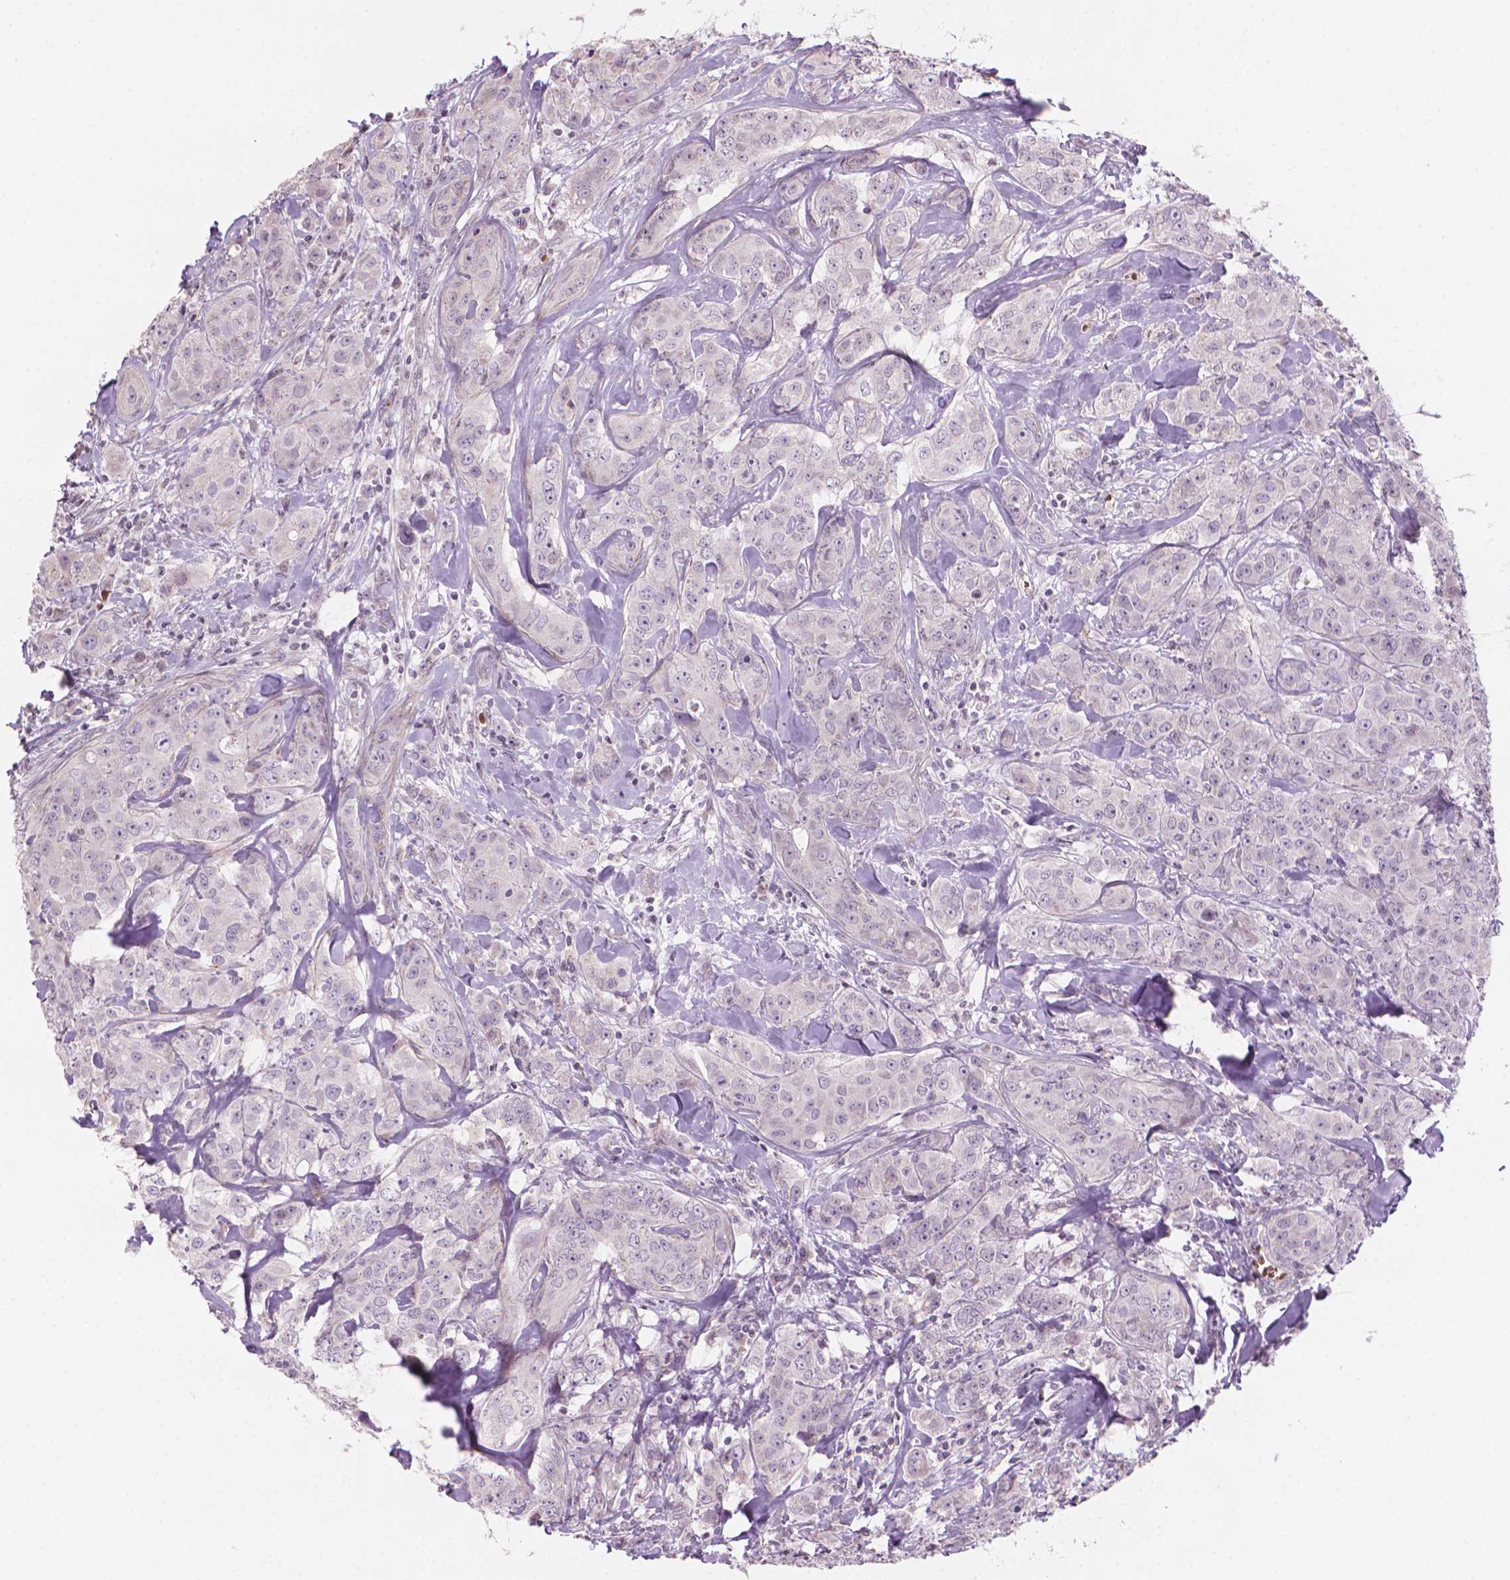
{"staining": {"intensity": "negative", "quantity": "none", "location": "none"}, "tissue": "breast cancer", "cell_type": "Tumor cells", "image_type": "cancer", "snomed": [{"axis": "morphology", "description": "Duct carcinoma"}, {"axis": "topography", "description": "Breast"}], "caption": "High power microscopy photomicrograph of an immunohistochemistry (IHC) micrograph of intraductal carcinoma (breast), revealing no significant positivity in tumor cells.", "gene": "IFFO1", "patient": {"sex": "female", "age": 43}}